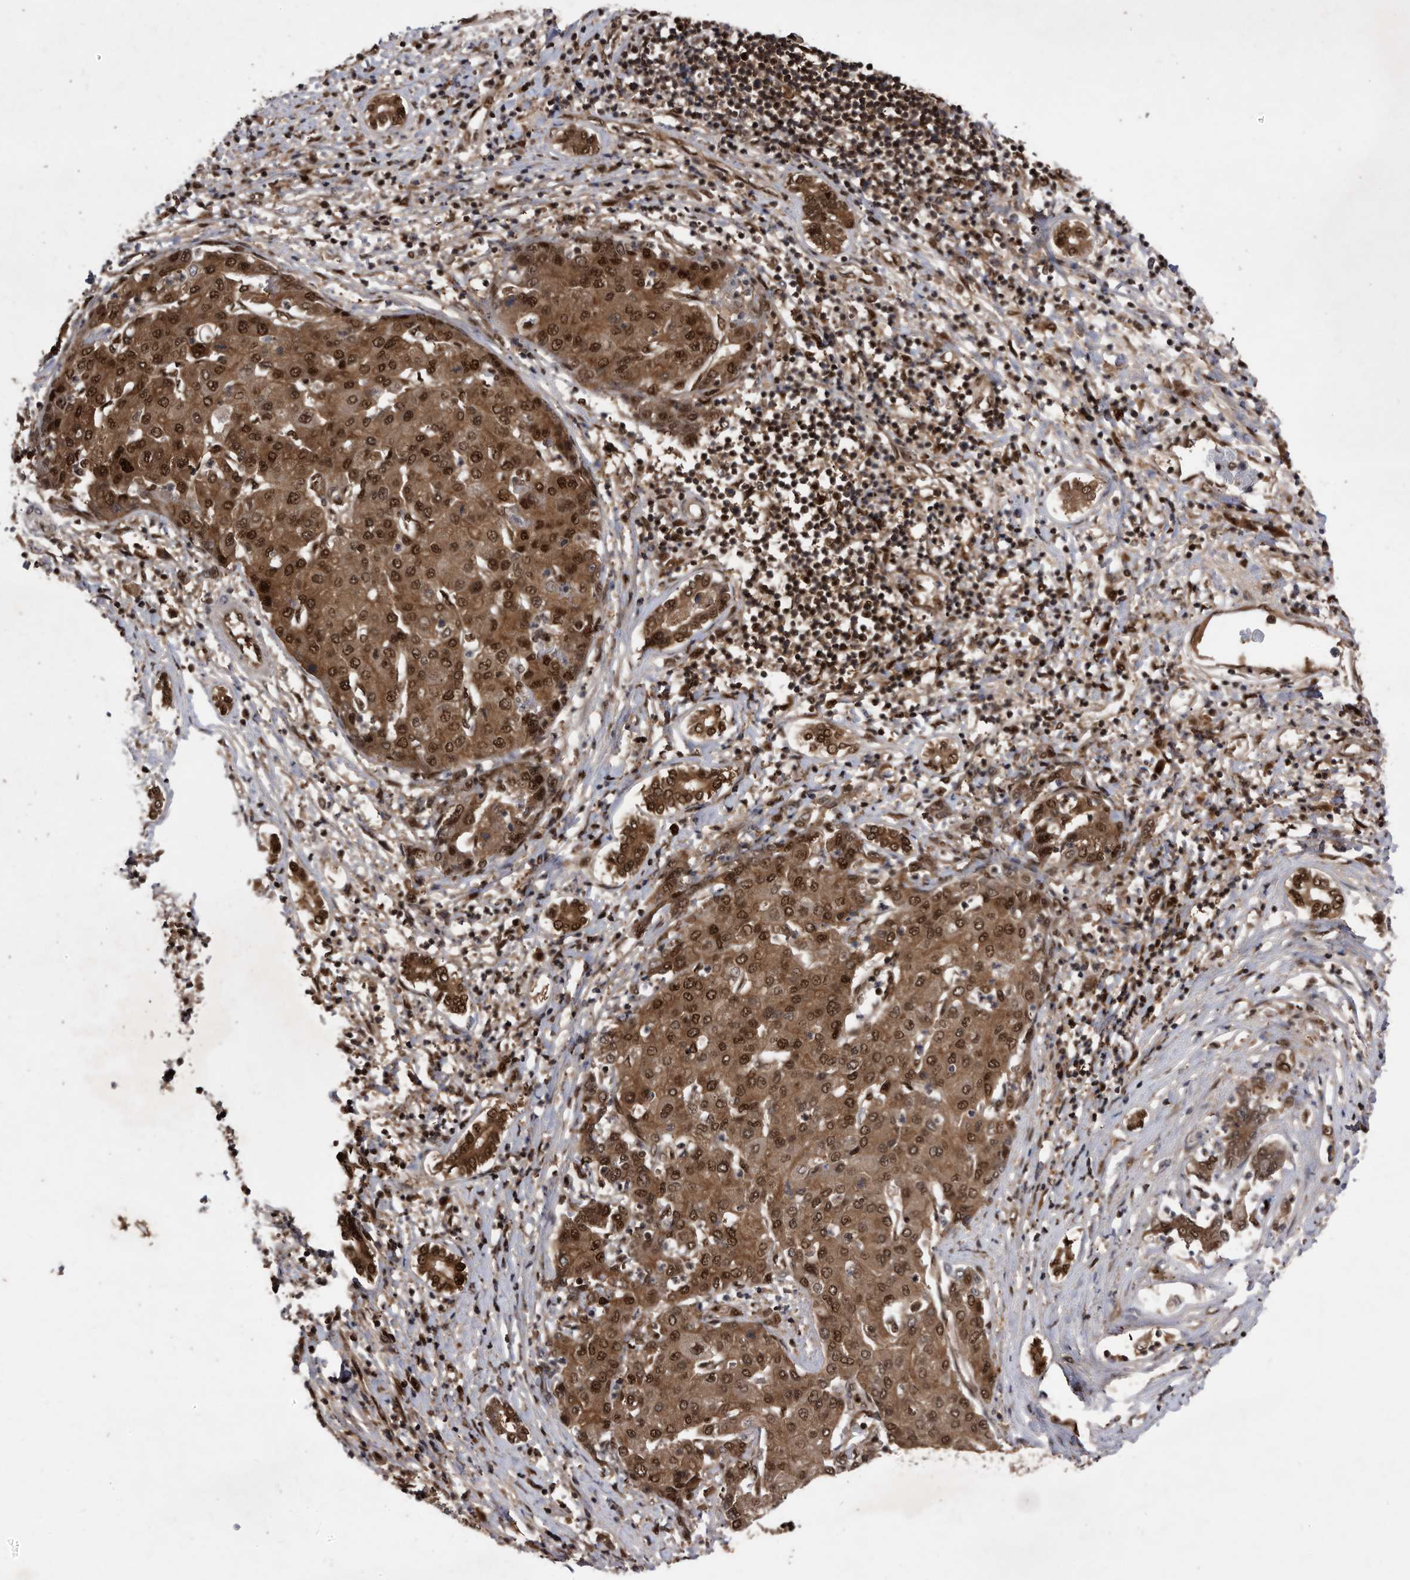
{"staining": {"intensity": "moderate", "quantity": ">75%", "location": "cytoplasmic/membranous,nuclear"}, "tissue": "liver cancer", "cell_type": "Tumor cells", "image_type": "cancer", "snomed": [{"axis": "morphology", "description": "Carcinoma, Hepatocellular, NOS"}, {"axis": "topography", "description": "Liver"}], "caption": "About >75% of tumor cells in human liver cancer display moderate cytoplasmic/membranous and nuclear protein positivity as visualized by brown immunohistochemical staining.", "gene": "RAD23B", "patient": {"sex": "male", "age": 65}}